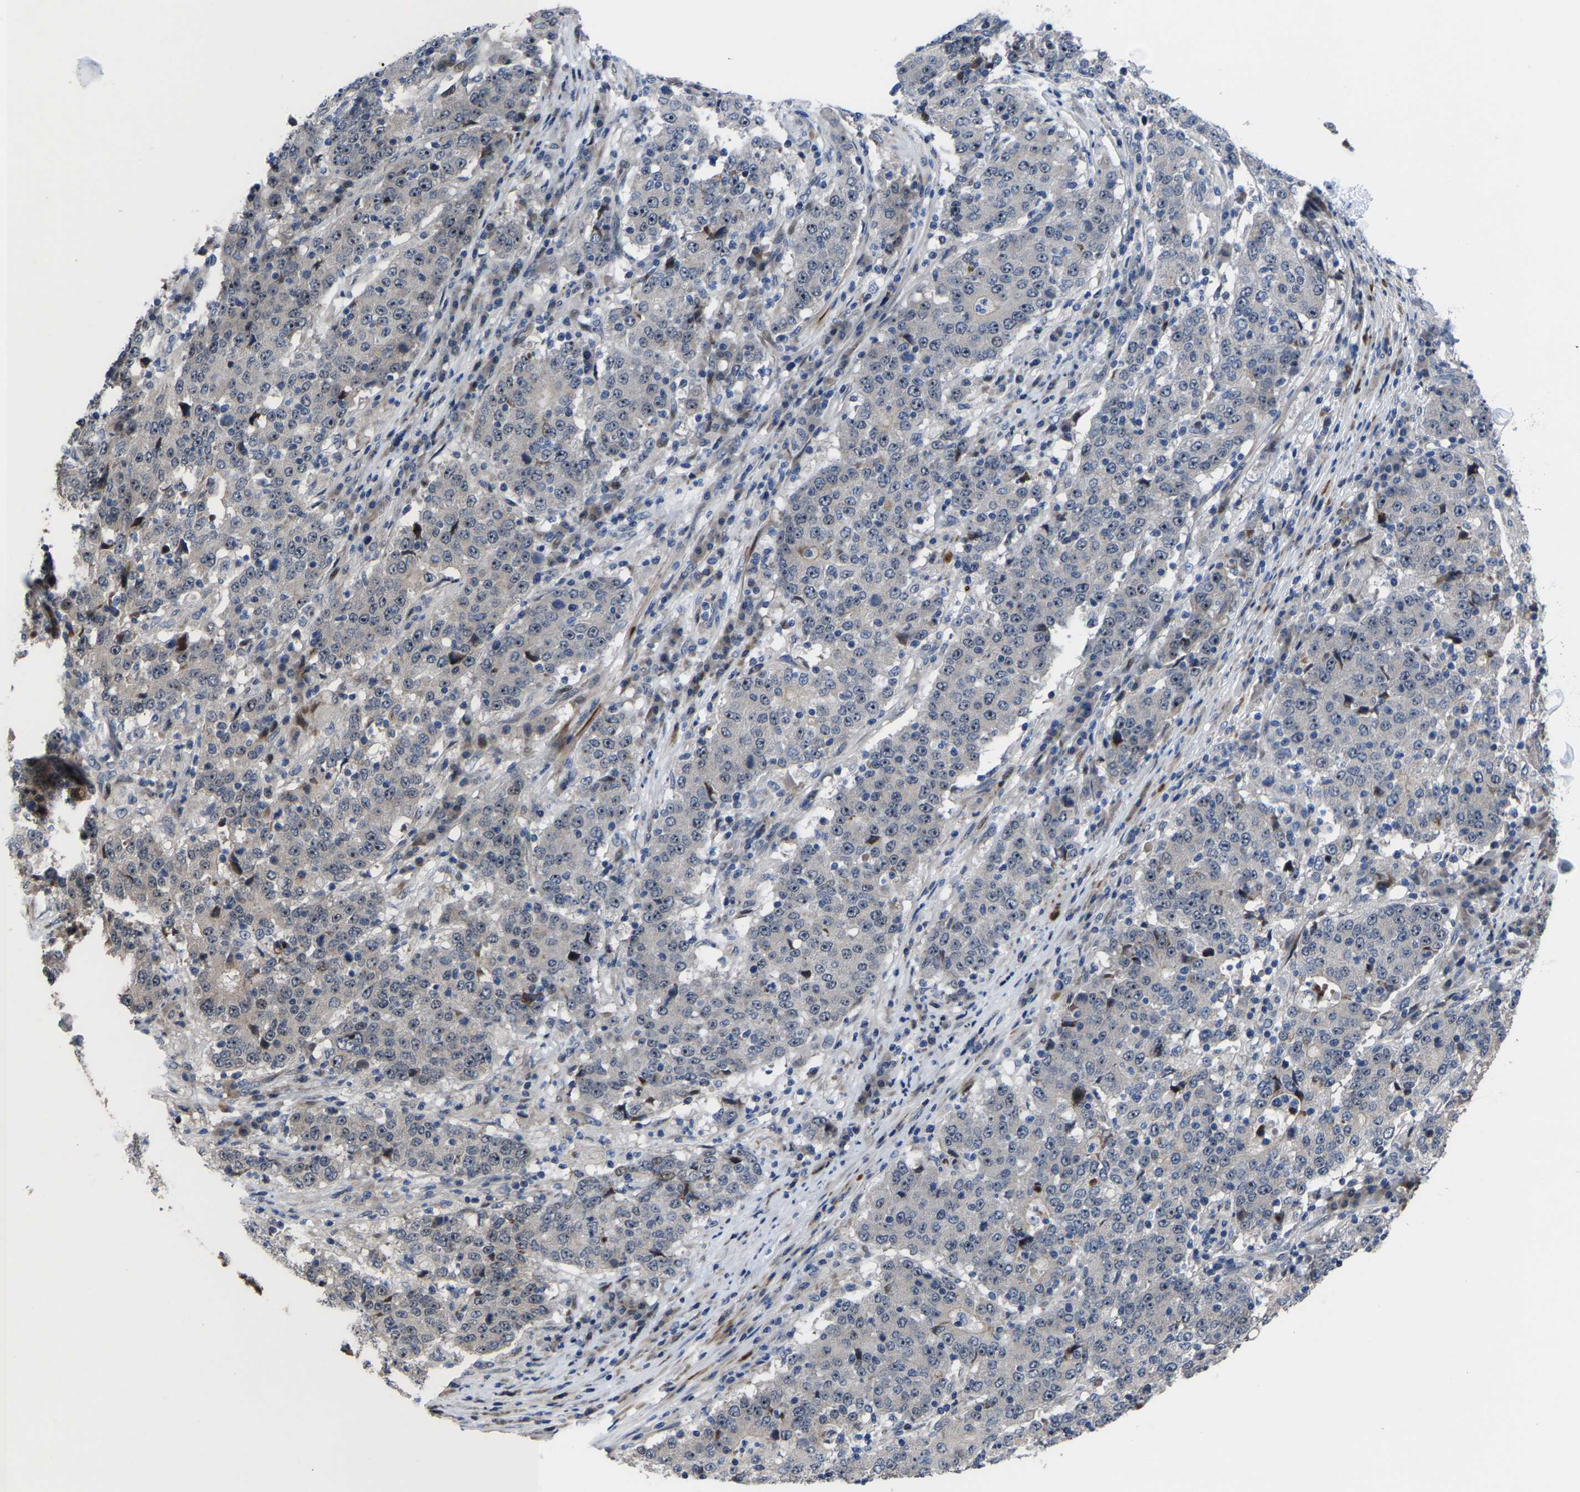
{"staining": {"intensity": "negative", "quantity": "none", "location": "none"}, "tissue": "stomach cancer", "cell_type": "Tumor cells", "image_type": "cancer", "snomed": [{"axis": "morphology", "description": "Adenocarcinoma, NOS"}, {"axis": "topography", "description": "Stomach"}], "caption": "This is an IHC photomicrograph of human stomach cancer (adenocarcinoma). There is no staining in tumor cells.", "gene": "HAUS6", "patient": {"sex": "male", "age": 59}}